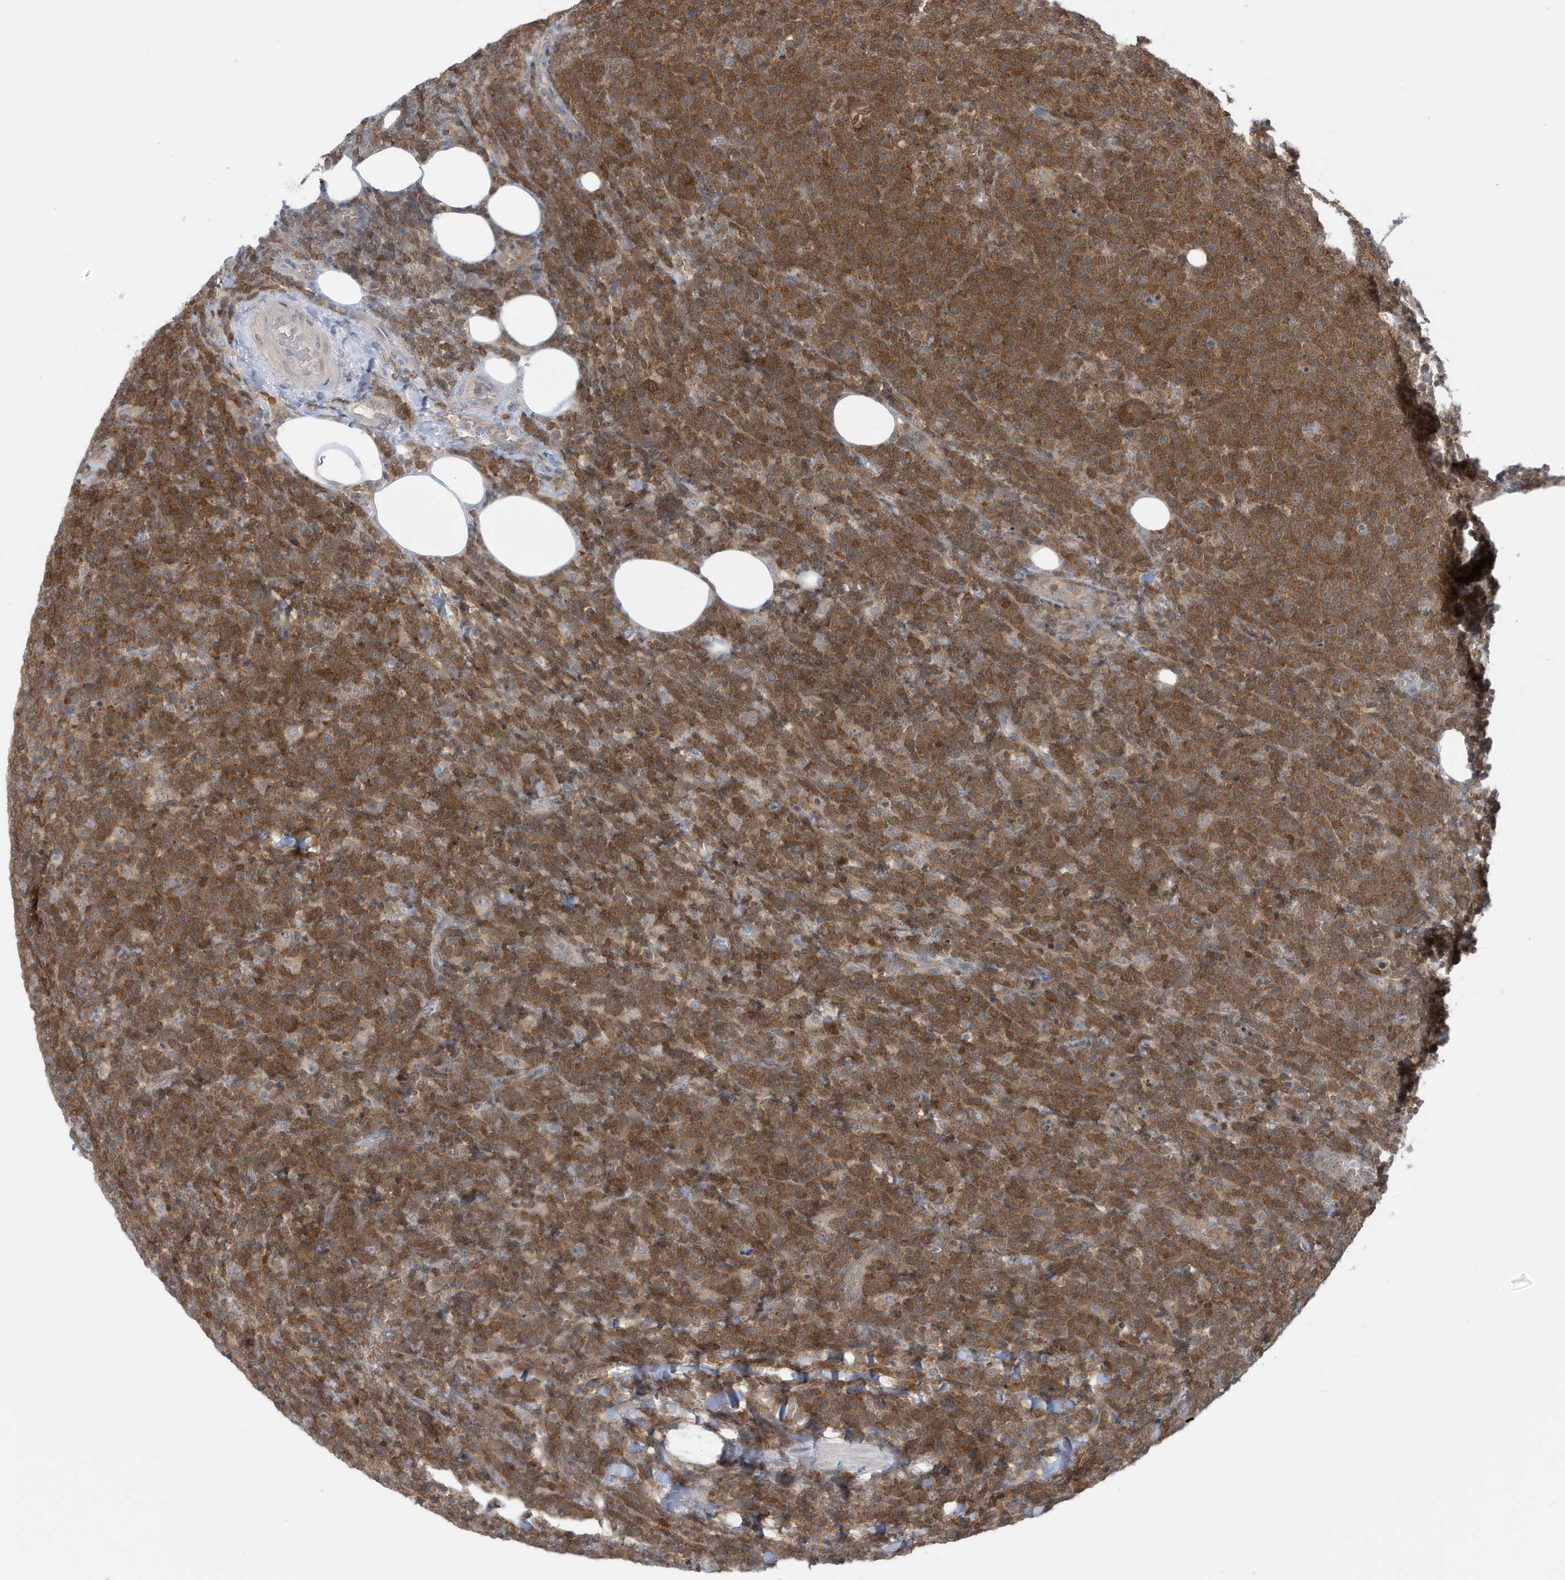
{"staining": {"intensity": "moderate", "quantity": ">75%", "location": "cytoplasmic/membranous"}, "tissue": "lymphoma", "cell_type": "Tumor cells", "image_type": "cancer", "snomed": [{"axis": "morphology", "description": "Malignant lymphoma, non-Hodgkin's type, High grade"}, {"axis": "topography", "description": "Lymph node"}], "caption": "Immunohistochemical staining of lymphoma exhibits moderate cytoplasmic/membranous protein staining in about >75% of tumor cells. (DAB (3,3'-diaminobenzidine) IHC, brown staining for protein, blue staining for nuclei).", "gene": "OGA", "patient": {"sex": "male", "age": 61}}